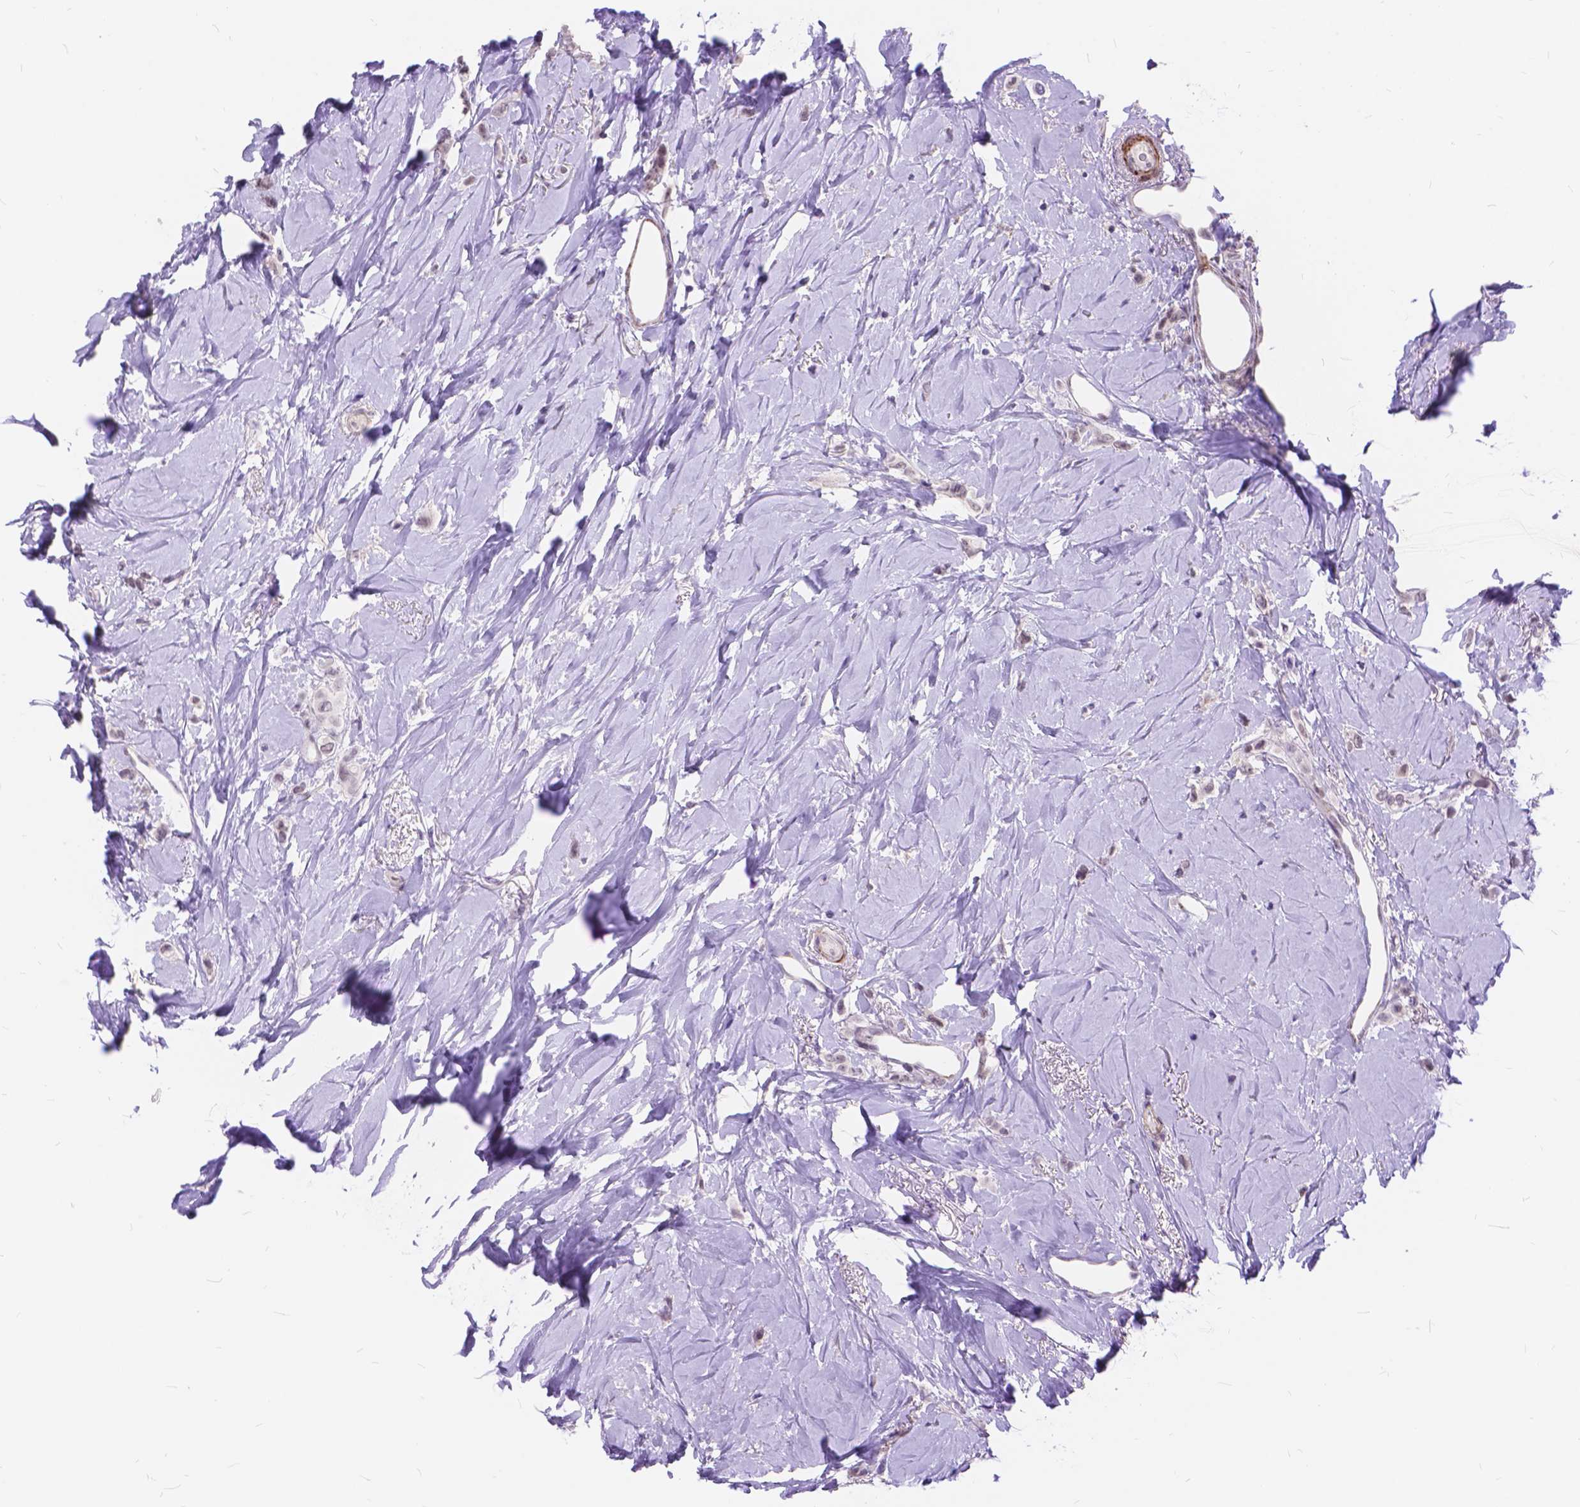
{"staining": {"intensity": "negative", "quantity": "none", "location": "none"}, "tissue": "breast cancer", "cell_type": "Tumor cells", "image_type": "cancer", "snomed": [{"axis": "morphology", "description": "Lobular carcinoma"}, {"axis": "topography", "description": "Breast"}], "caption": "The photomicrograph reveals no significant positivity in tumor cells of lobular carcinoma (breast).", "gene": "MAN2C1", "patient": {"sex": "female", "age": 66}}